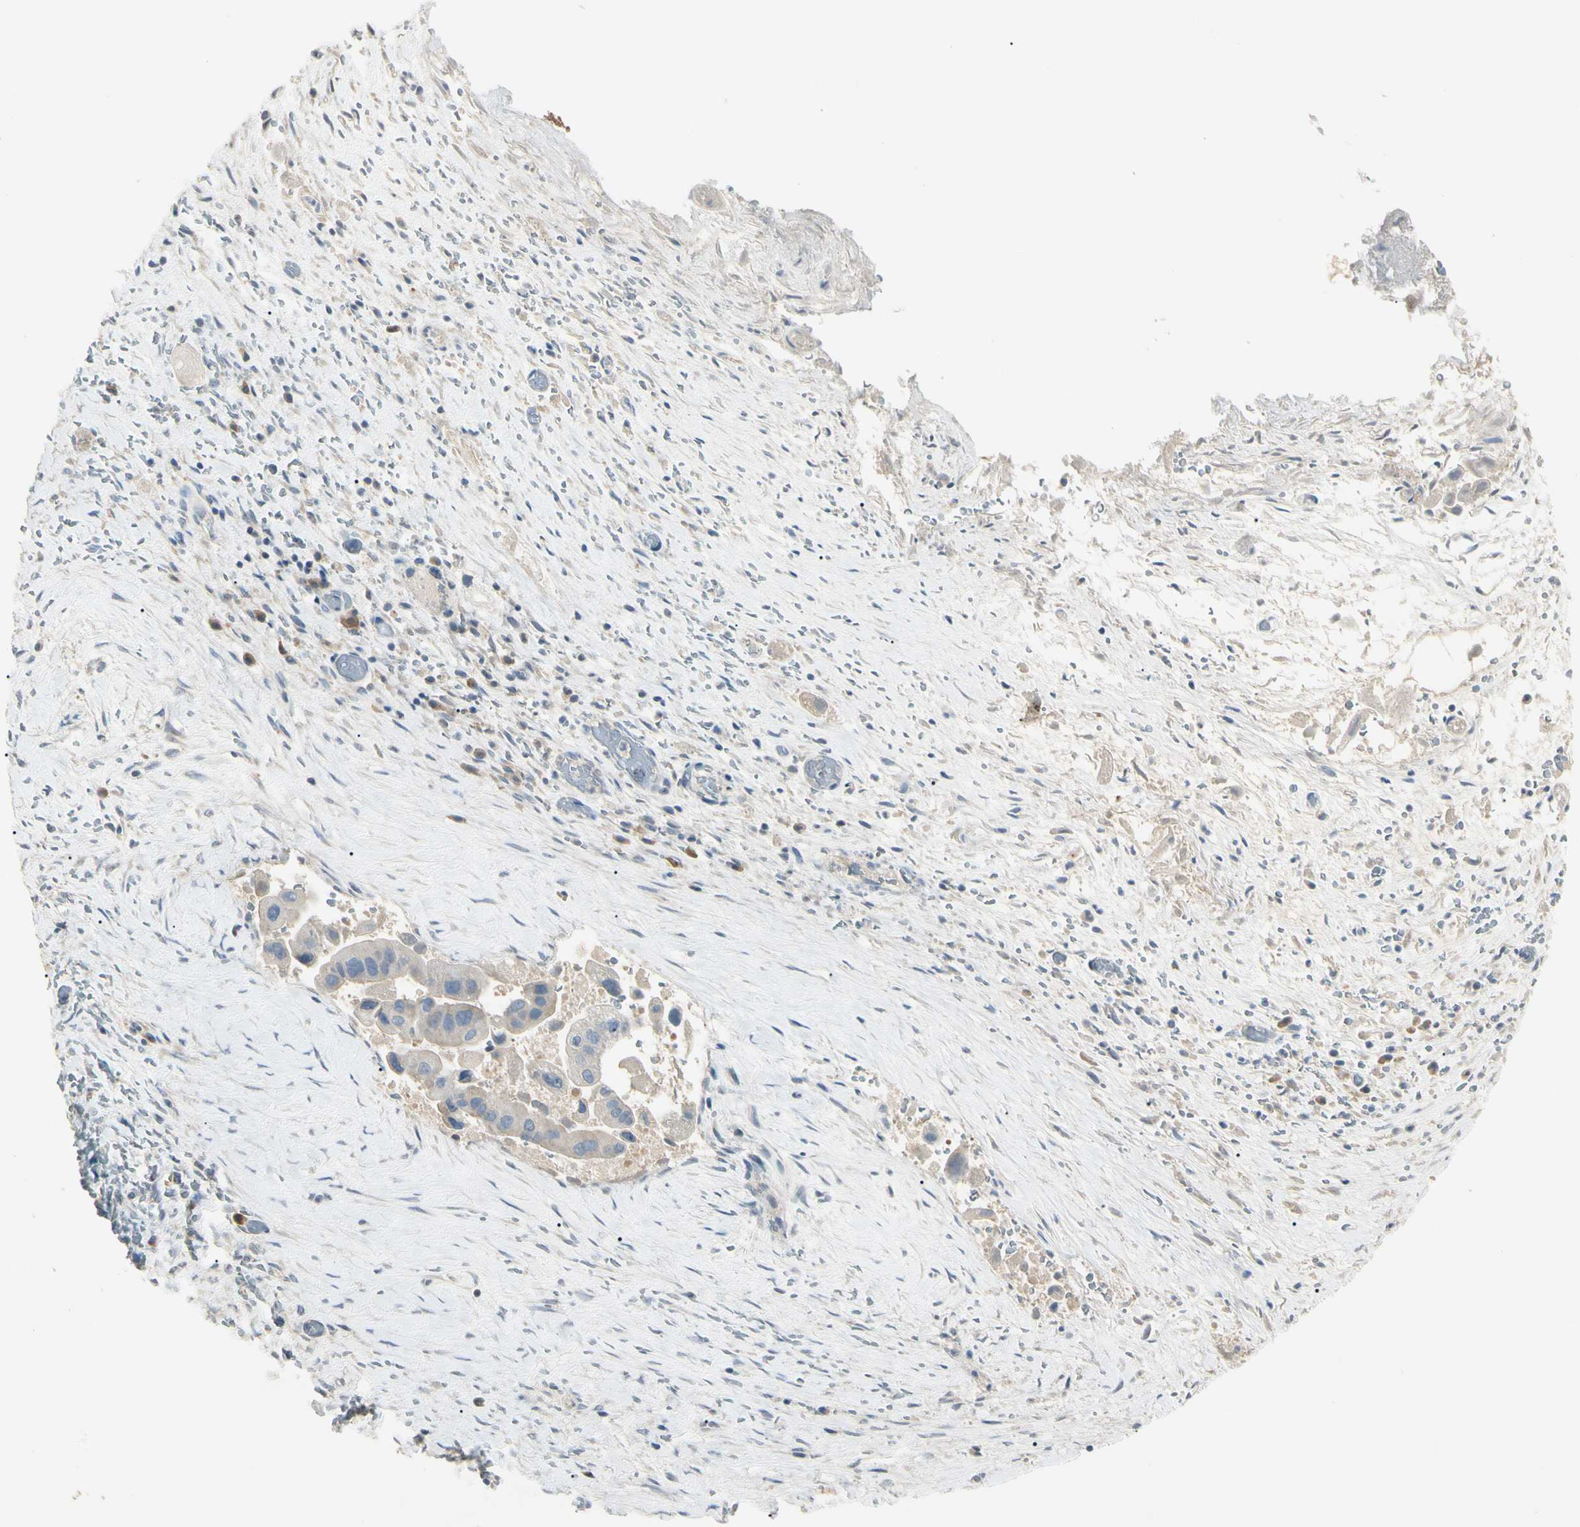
{"staining": {"intensity": "negative", "quantity": "none", "location": "none"}, "tissue": "liver cancer", "cell_type": "Tumor cells", "image_type": "cancer", "snomed": [{"axis": "morphology", "description": "Normal tissue, NOS"}, {"axis": "morphology", "description": "Cholangiocarcinoma"}, {"axis": "topography", "description": "Liver"}, {"axis": "topography", "description": "Peripheral nerve tissue"}], "caption": "This image is of liver cholangiocarcinoma stained with IHC to label a protein in brown with the nuclei are counter-stained blue. There is no expression in tumor cells.", "gene": "PRSS21", "patient": {"sex": "male", "age": 50}}